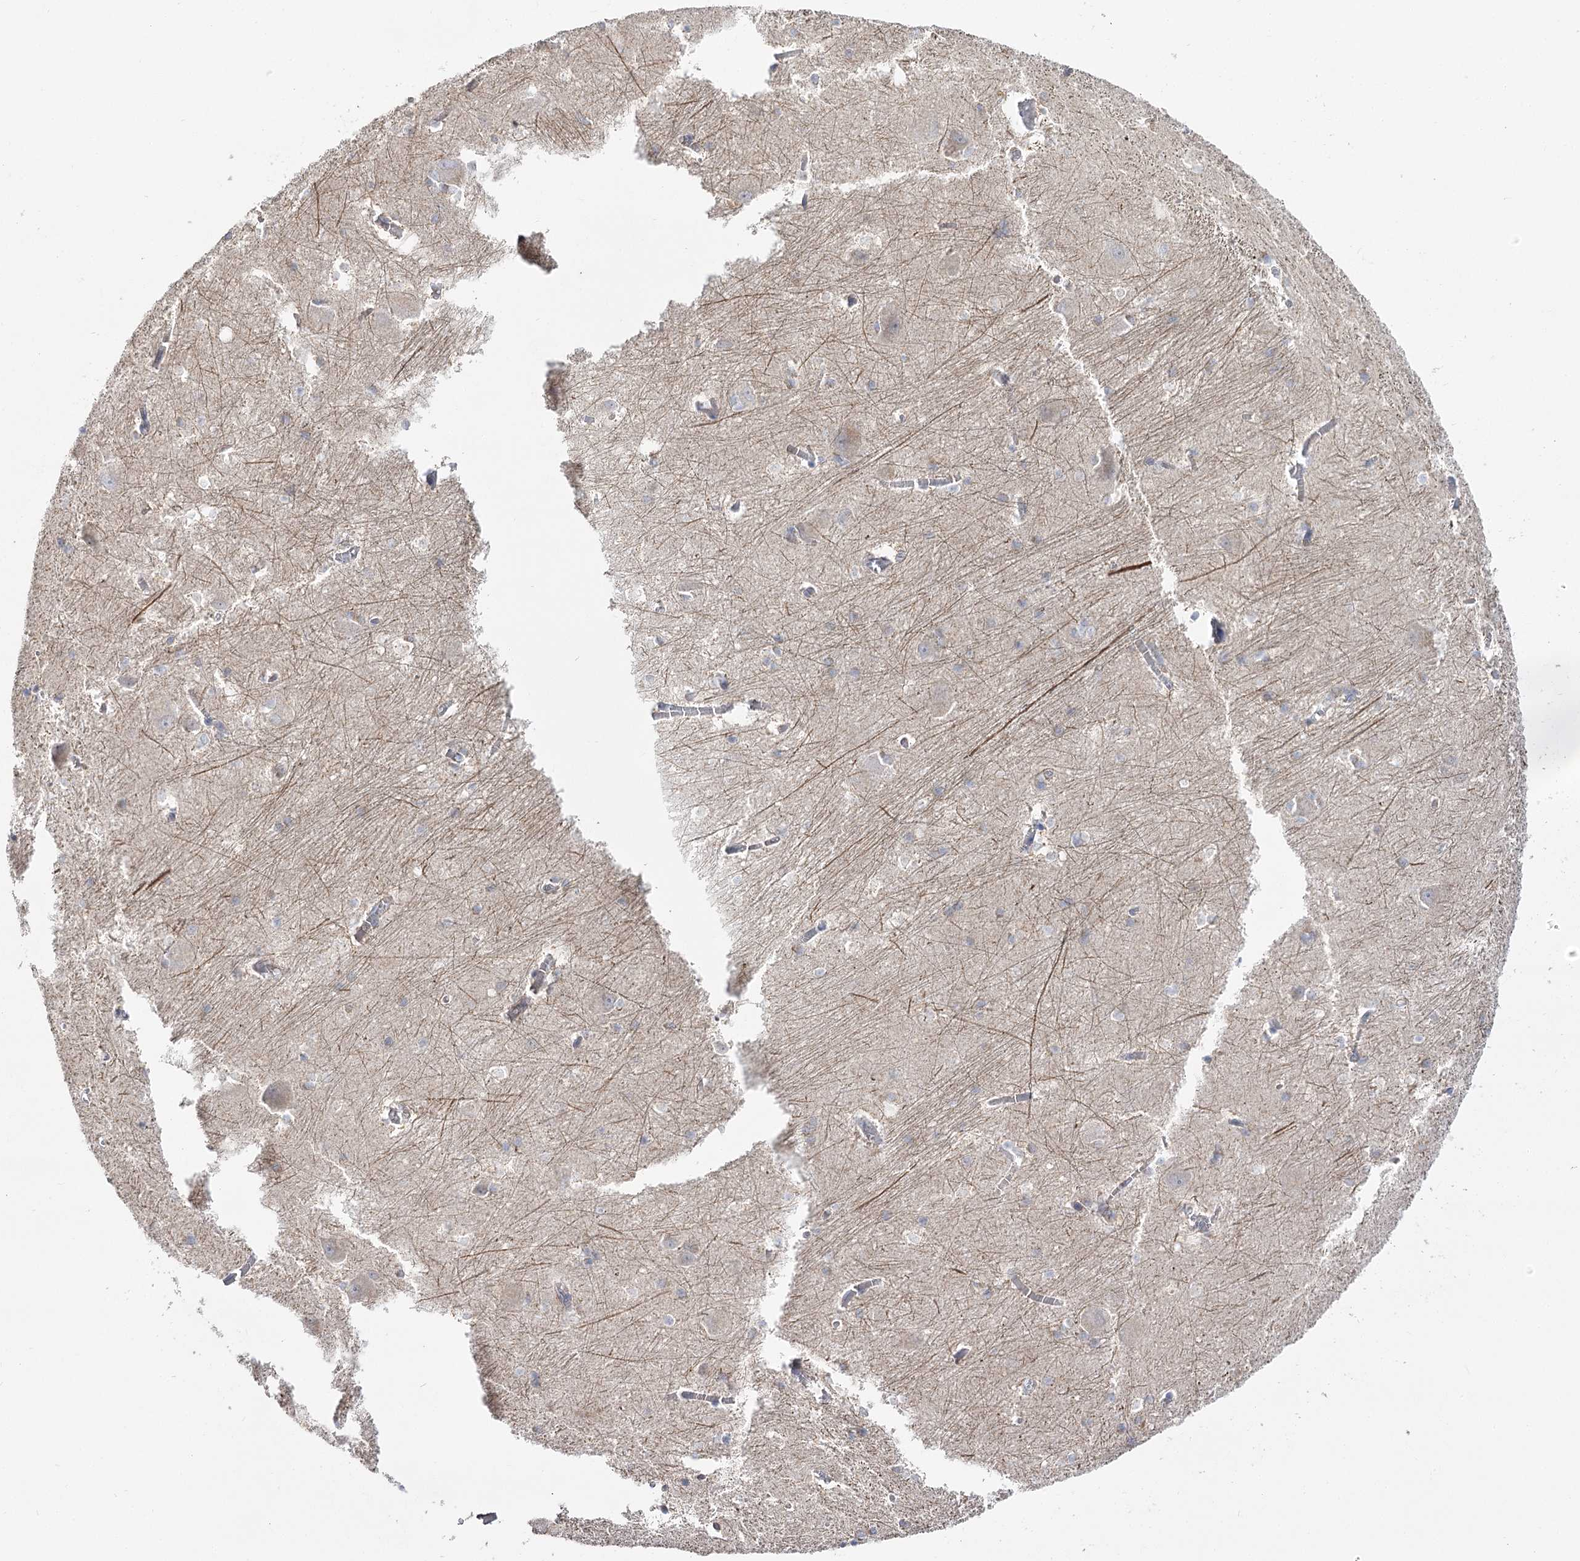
{"staining": {"intensity": "moderate", "quantity": "<25%", "location": "cytoplasmic/membranous"}, "tissue": "caudate", "cell_type": "Glial cells", "image_type": "normal", "snomed": [{"axis": "morphology", "description": "Normal tissue, NOS"}, {"axis": "topography", "description": "Lateral ventricle wall"}], "caption": "Immunohistochemistry (IHC) of unremarkable caudate shows low levels of moderate cytoplasmic/membranous expression in approximately <25% of glial cells.", "gene": "TMEM187", "patient": {"sex": "male", "age": 37}}